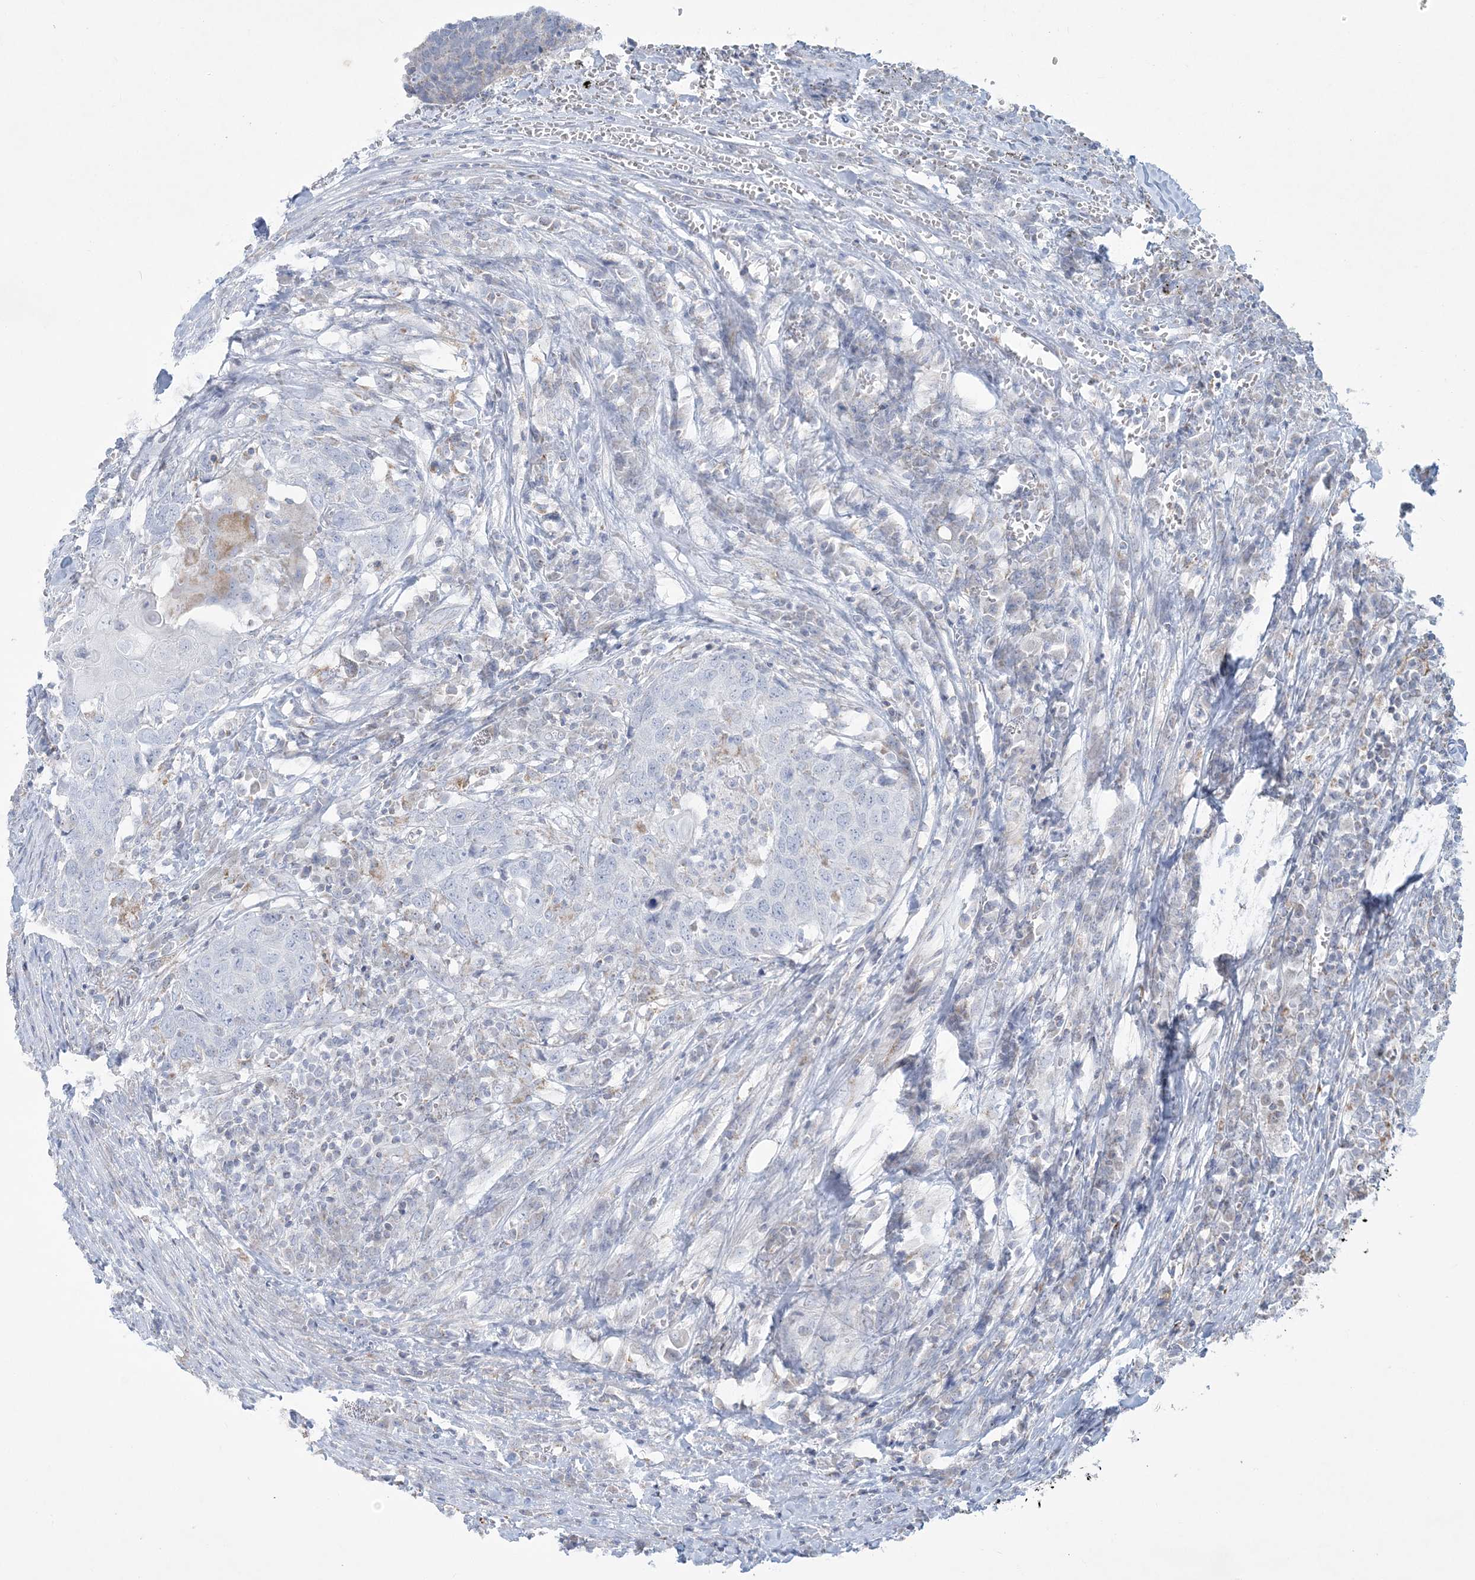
{"staining": {"intensity": "negative", "quantity": "none", "location": "none"}, "tissue": "head and neck cancer", "cell_type": "Tumor cells", "image_type": "cancer", "snomed": [{"axis": "morphology", "description": "Squamous cell carcinoma, NOS"}, {"axis": "topography", "description": "Head-Neck"}], "caption": "Head and neck squamous cell carcinoma was stained to show a protein in brown. There is no significant staining in tumor cells. The staining is performed using DAB (3,3'-diaminobenzidine) brown chromogen with nuclei counter-stained in using hematoxylin.", "gene": "TBC1D7", "patient": {"sex": "male", "age": 66}}